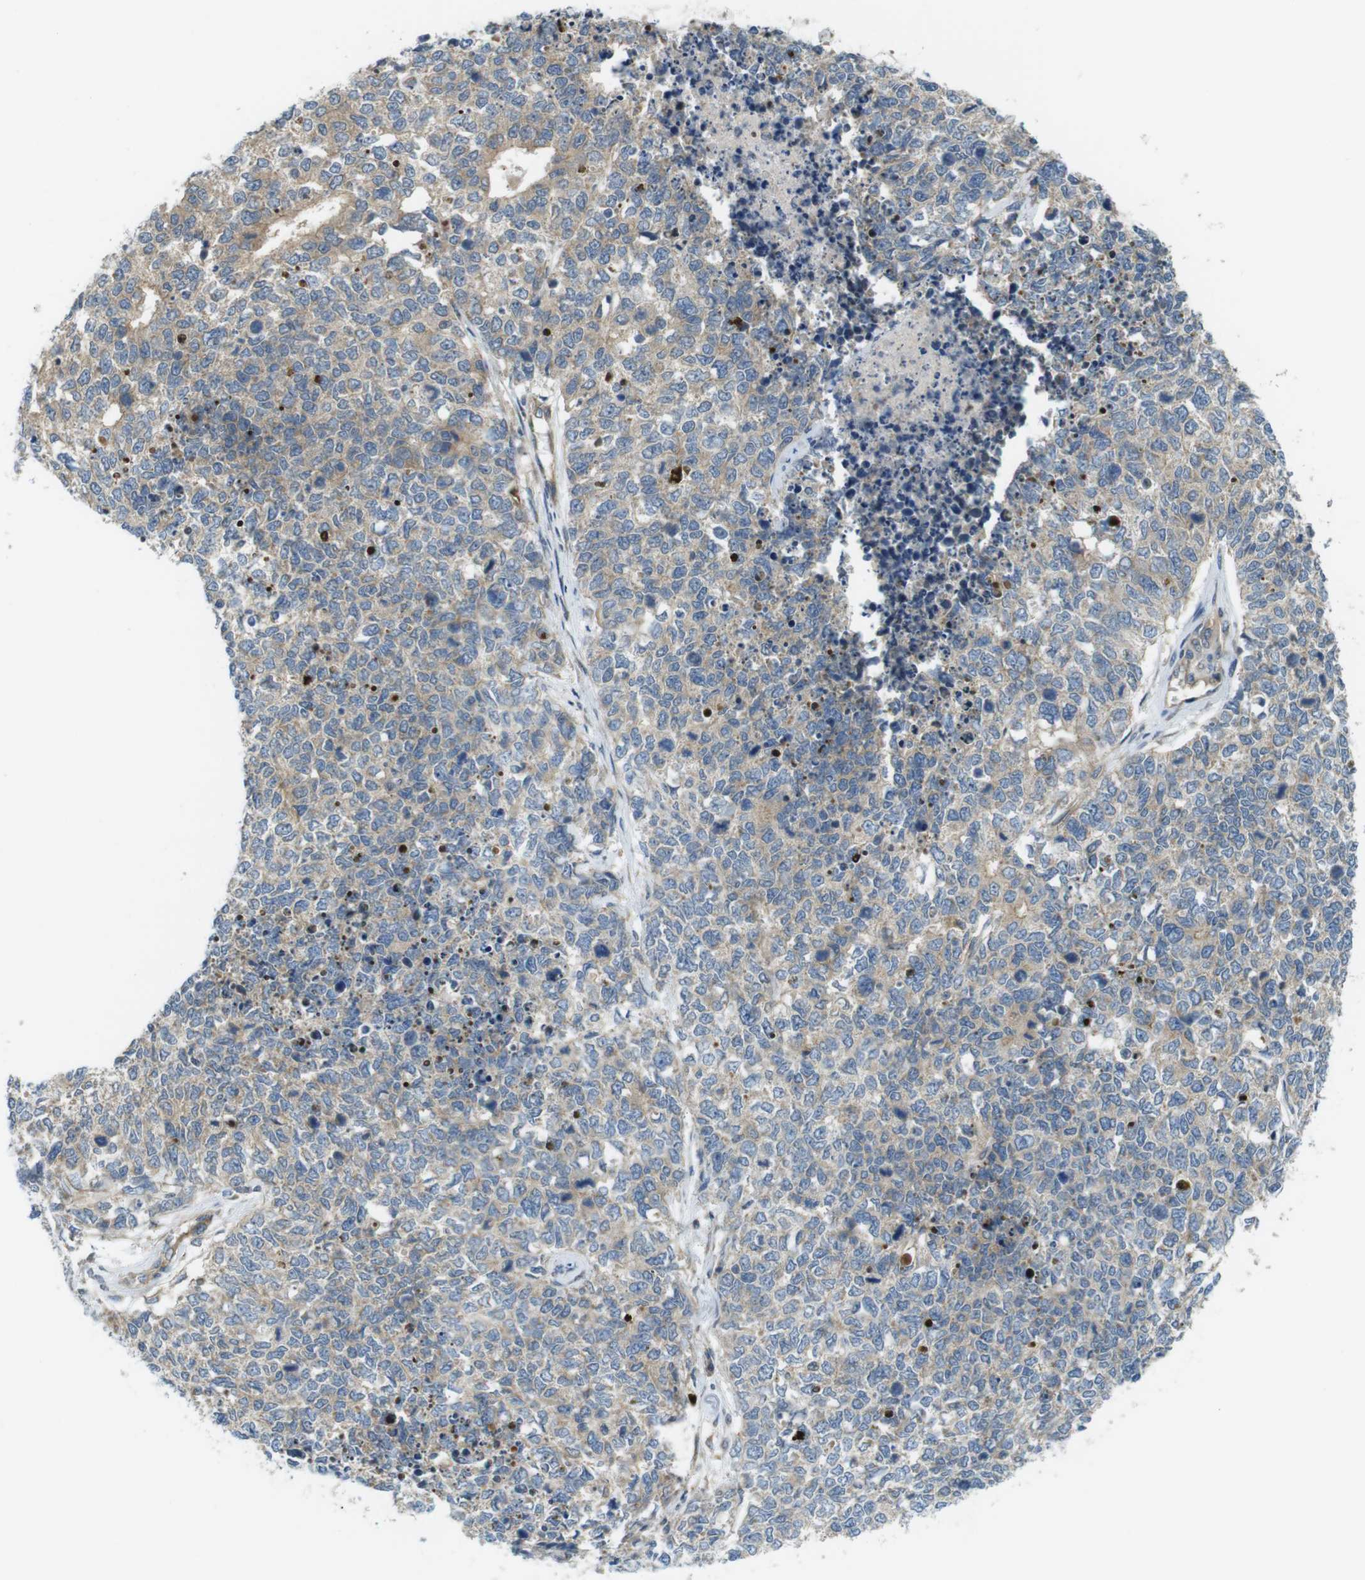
{"staining": {"intensity": "weak", "quantity": ">75%", "location": "cytoplasmic/membranous"}, "tissue": "cervical cancer", "cell_type": "Tumor cells", "image_type": "cancer", "snomed": [{"axis": "morphology", "description": "Squamous cell carcinoma, NOS"}, {"axis": "topography", "description": "Cervix"}], "caption": "Immunohistochemistry (DAB (3,3'-diaminobenzidine)) staining of human cervical cancer (squamous cell carcinoma) exhibits weak cytoplasmic/membranous protein staining in about >75% of tumor cells.", "gene": "TSC1", "patient": {"sex": "female", "age": 63}}